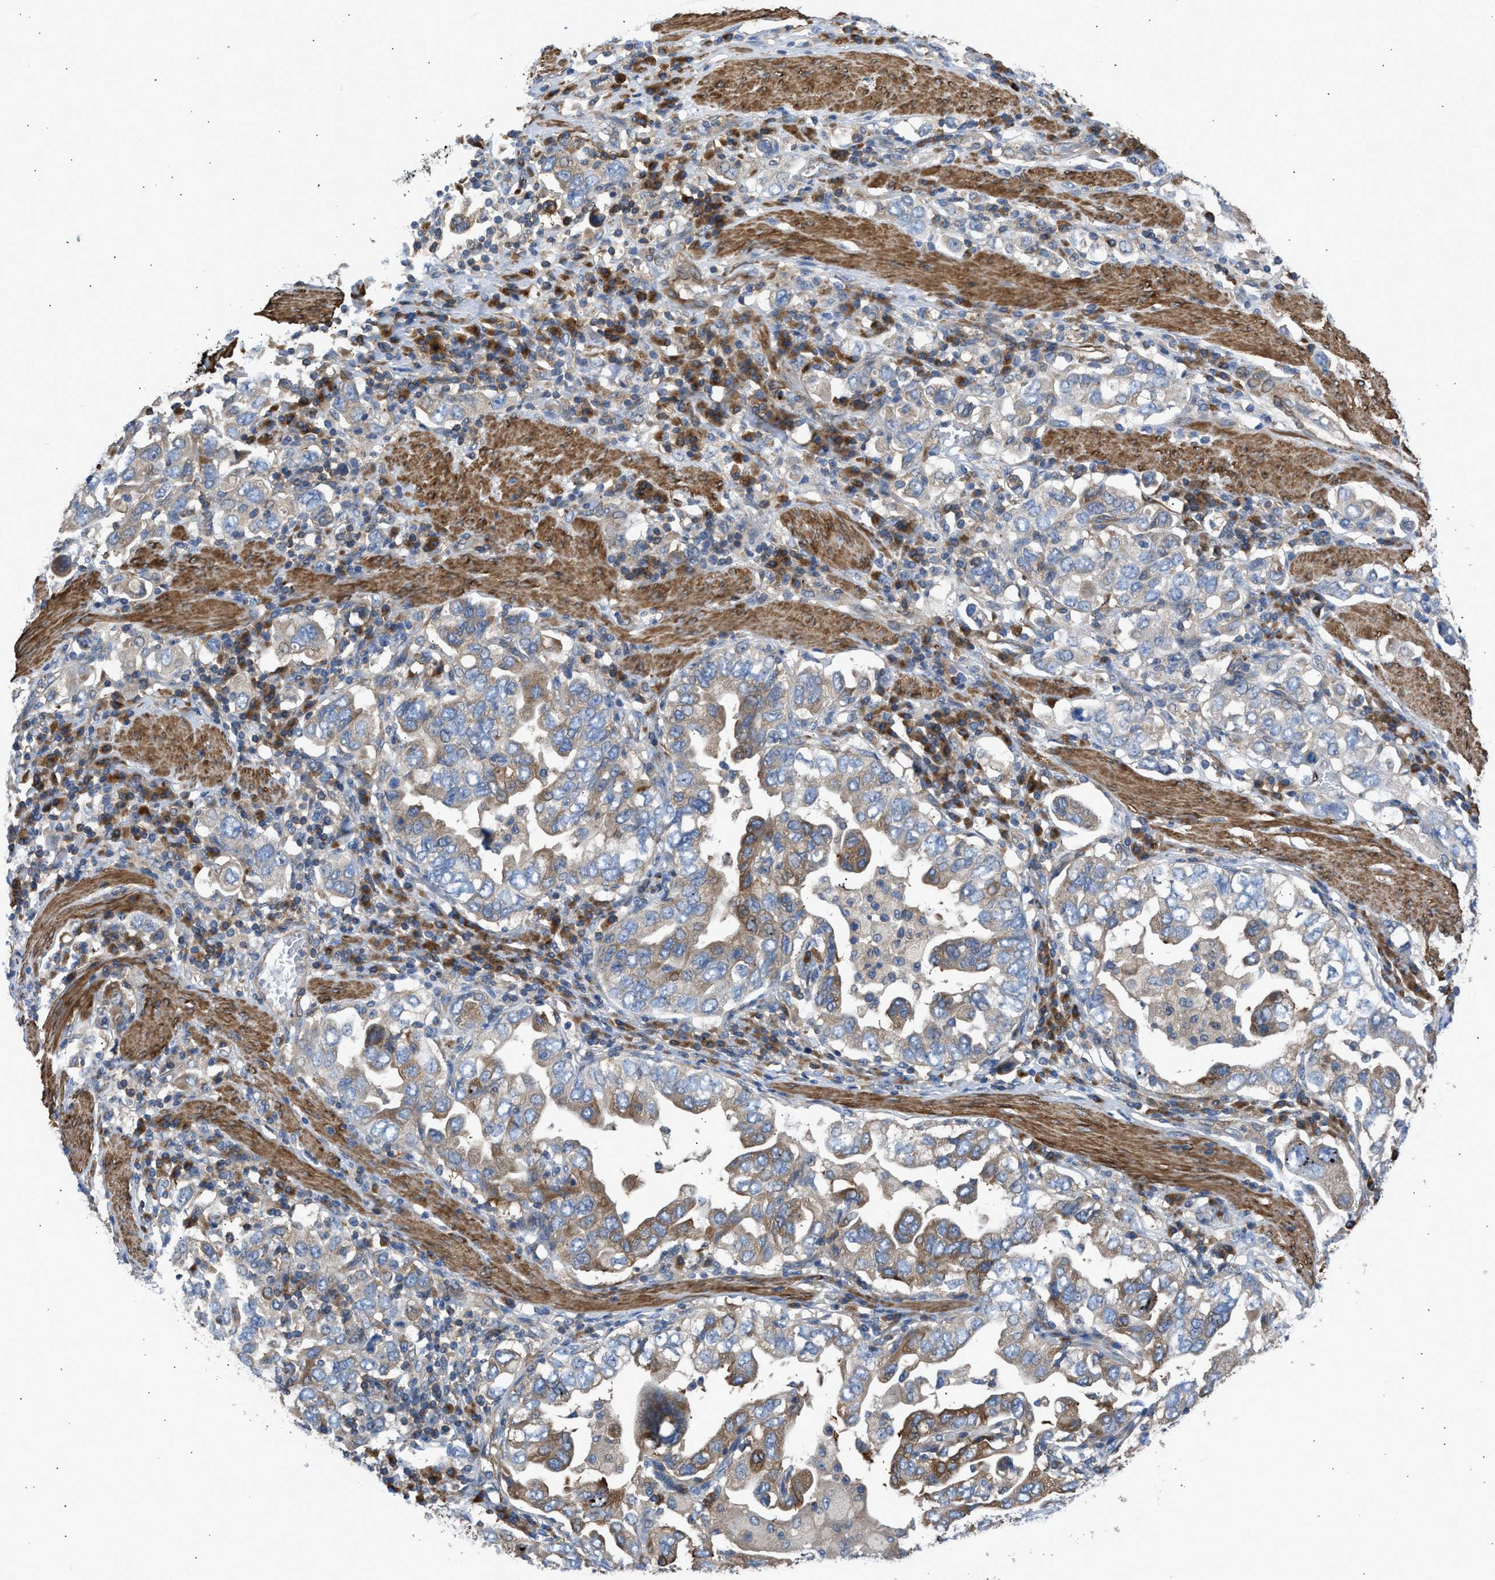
{"staining": {"intensity": "moderate", "quantity": "<25%", "location": "cytoplasmic/membranous"}, "tissue": "stomach cancer", "cell_type": "Tumor cells", "image_type": "cancer", "snomed": [{"axis": "morphology", "description": "Adenocarcinoma, NOS"}, {"axis": "topography", "description": "Stomach, upper"}], "caption": "Moderate cytoplasmic/membranous expression is seen in about <25% of tumor cells in stomach cancer (adenocarcinoma).", "gene": "CHKB", "patient": {"sex": "male", "age": 62}}